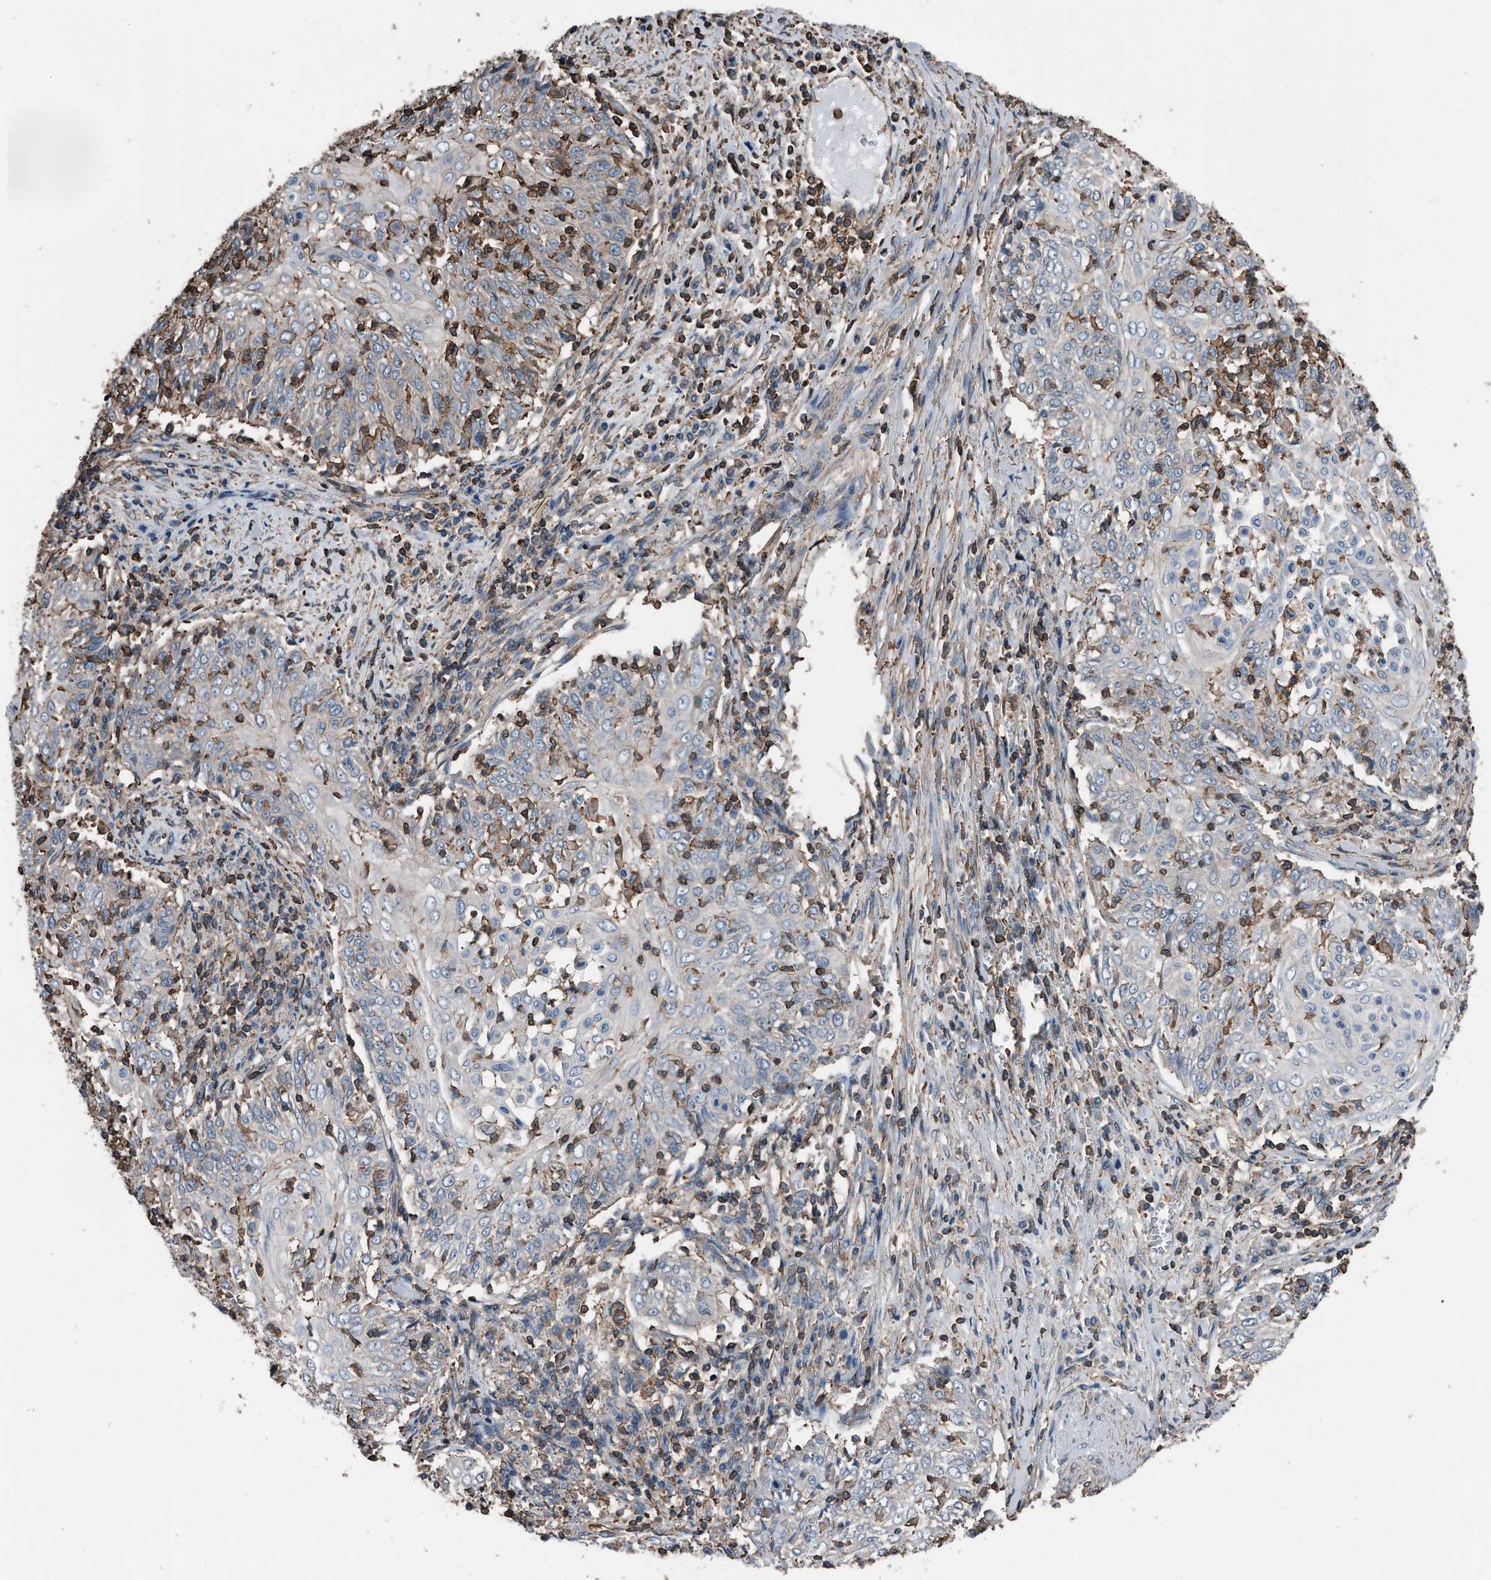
{"staining": {"intensity": "negative", "quantity": "none", "location": "none"}, "tissue": "cervical cancer", "cell_type": "Tumor cells", "image_type": "cancer", "snomed": [{"axis": "morphology", "description": "Squamous cell carcinoma, NOS"}, {"axis": "topography", "description": "Cervix"}], "caption": "Immunohistochemistry (IHC) histopathology image of cervical squamous cell carcinoma stained for a protein (brown), which reveals no expression in tumor cells. (Brightfield microscopy of DAB IHC at high magnification).", "gene": "RSPO3", "patient": {"sex": "female", "age": 48}}